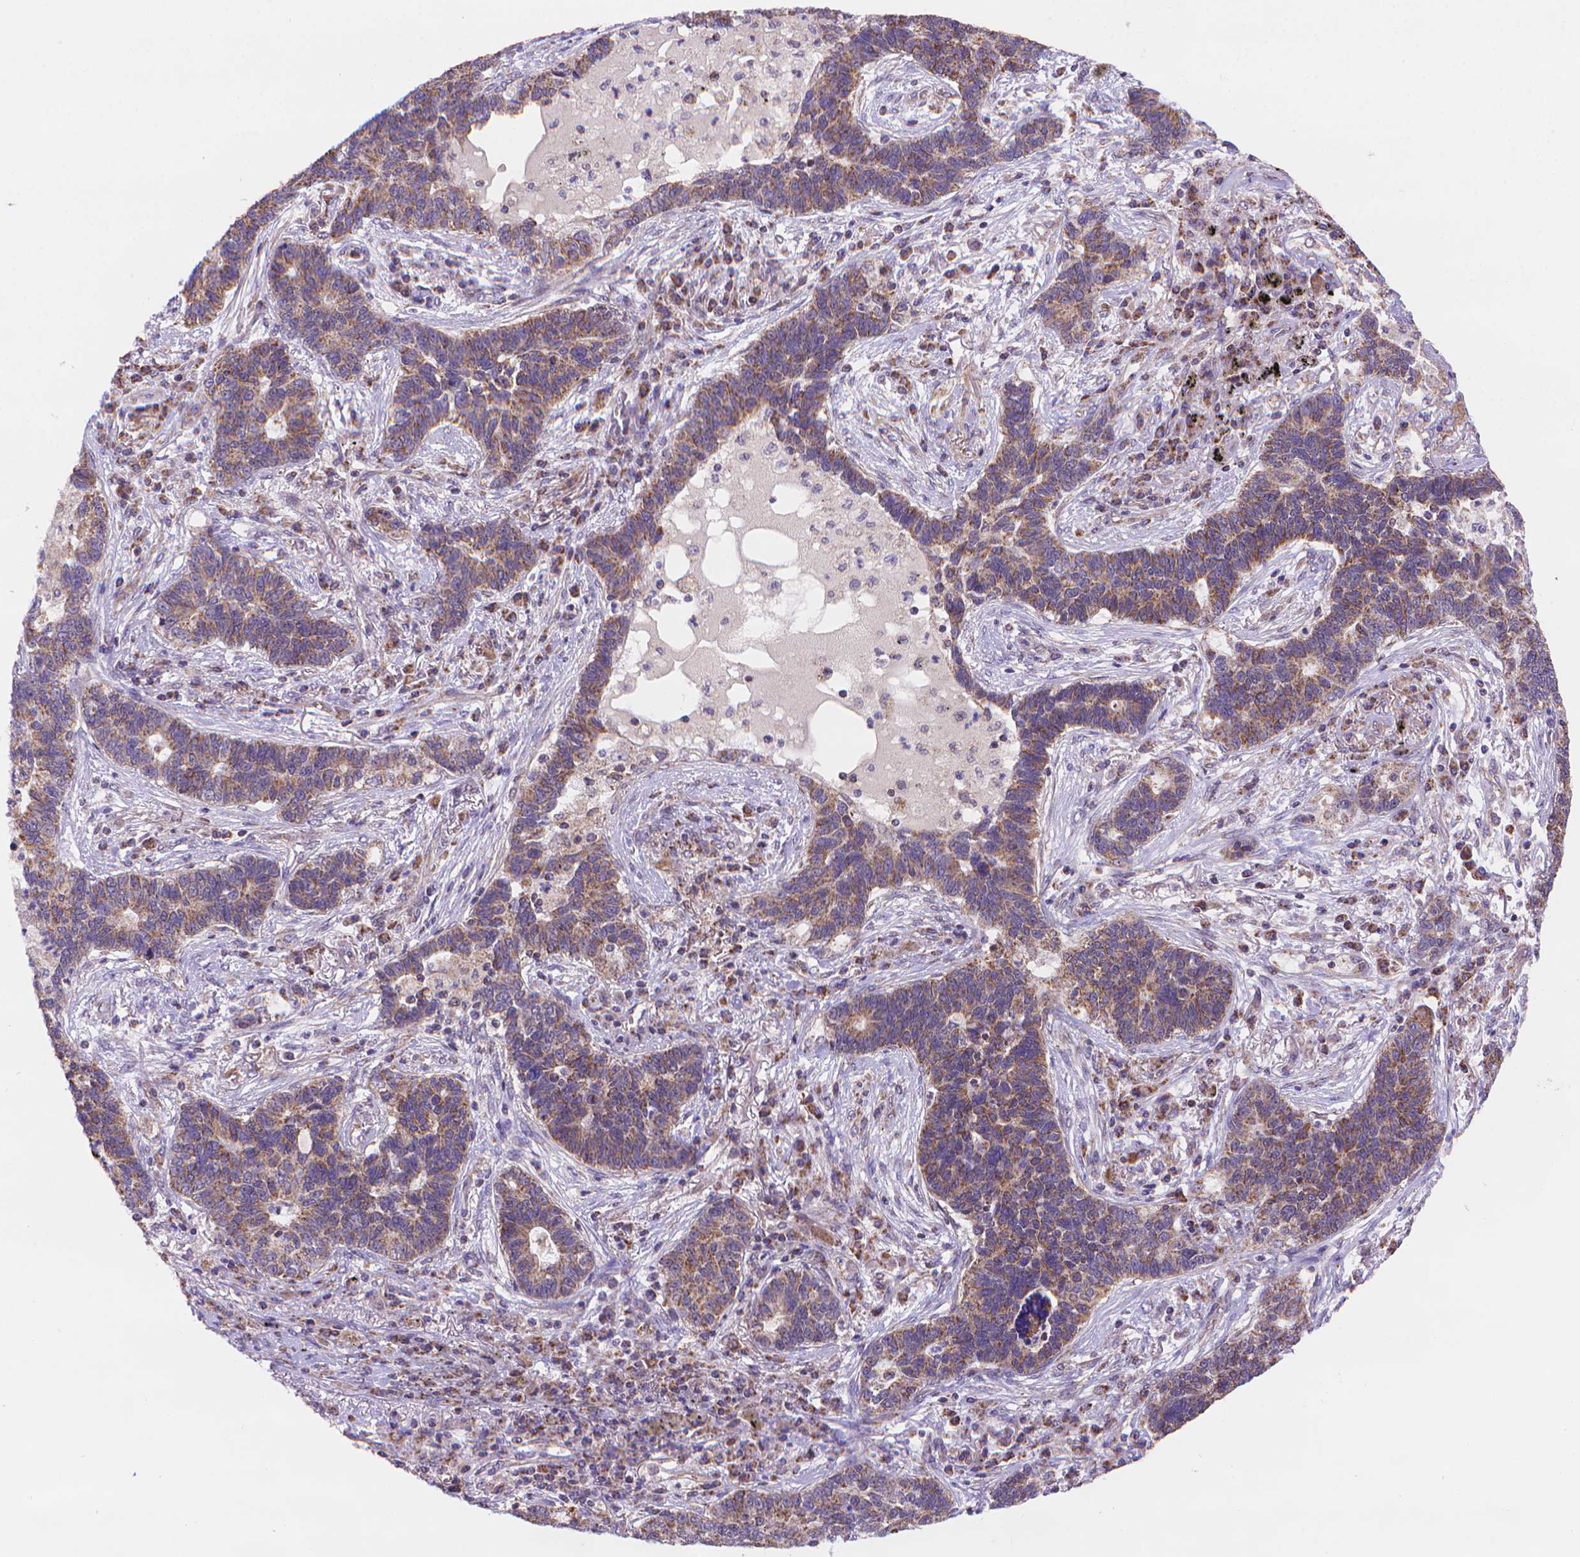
{"staining": {"intensity": "moderate", "quantity": ">75%", "location": "cytoplasmic/membranous"}, "tissue": "lung cancer", "cell_type": "Tumor cells", "image_type": "cancer", "snomed": [{"axis": "morphology", "description": "Adenocarcinoma, NOS"}, {"axis": "topography", "description": "Lung"}], "caption": "A high-resolution micrograph shows immunohistochemistry (IHC) staining of lung cancer (adenocarcinoma), which reveals moderate cytoplasmic/membranous staining in about >75% of tumor cells. The protein of interest is shown in brown color, while the nuclei are stained blue.", "gene": "CYYR1", "patient": {"sex": "female", "age": 57}}